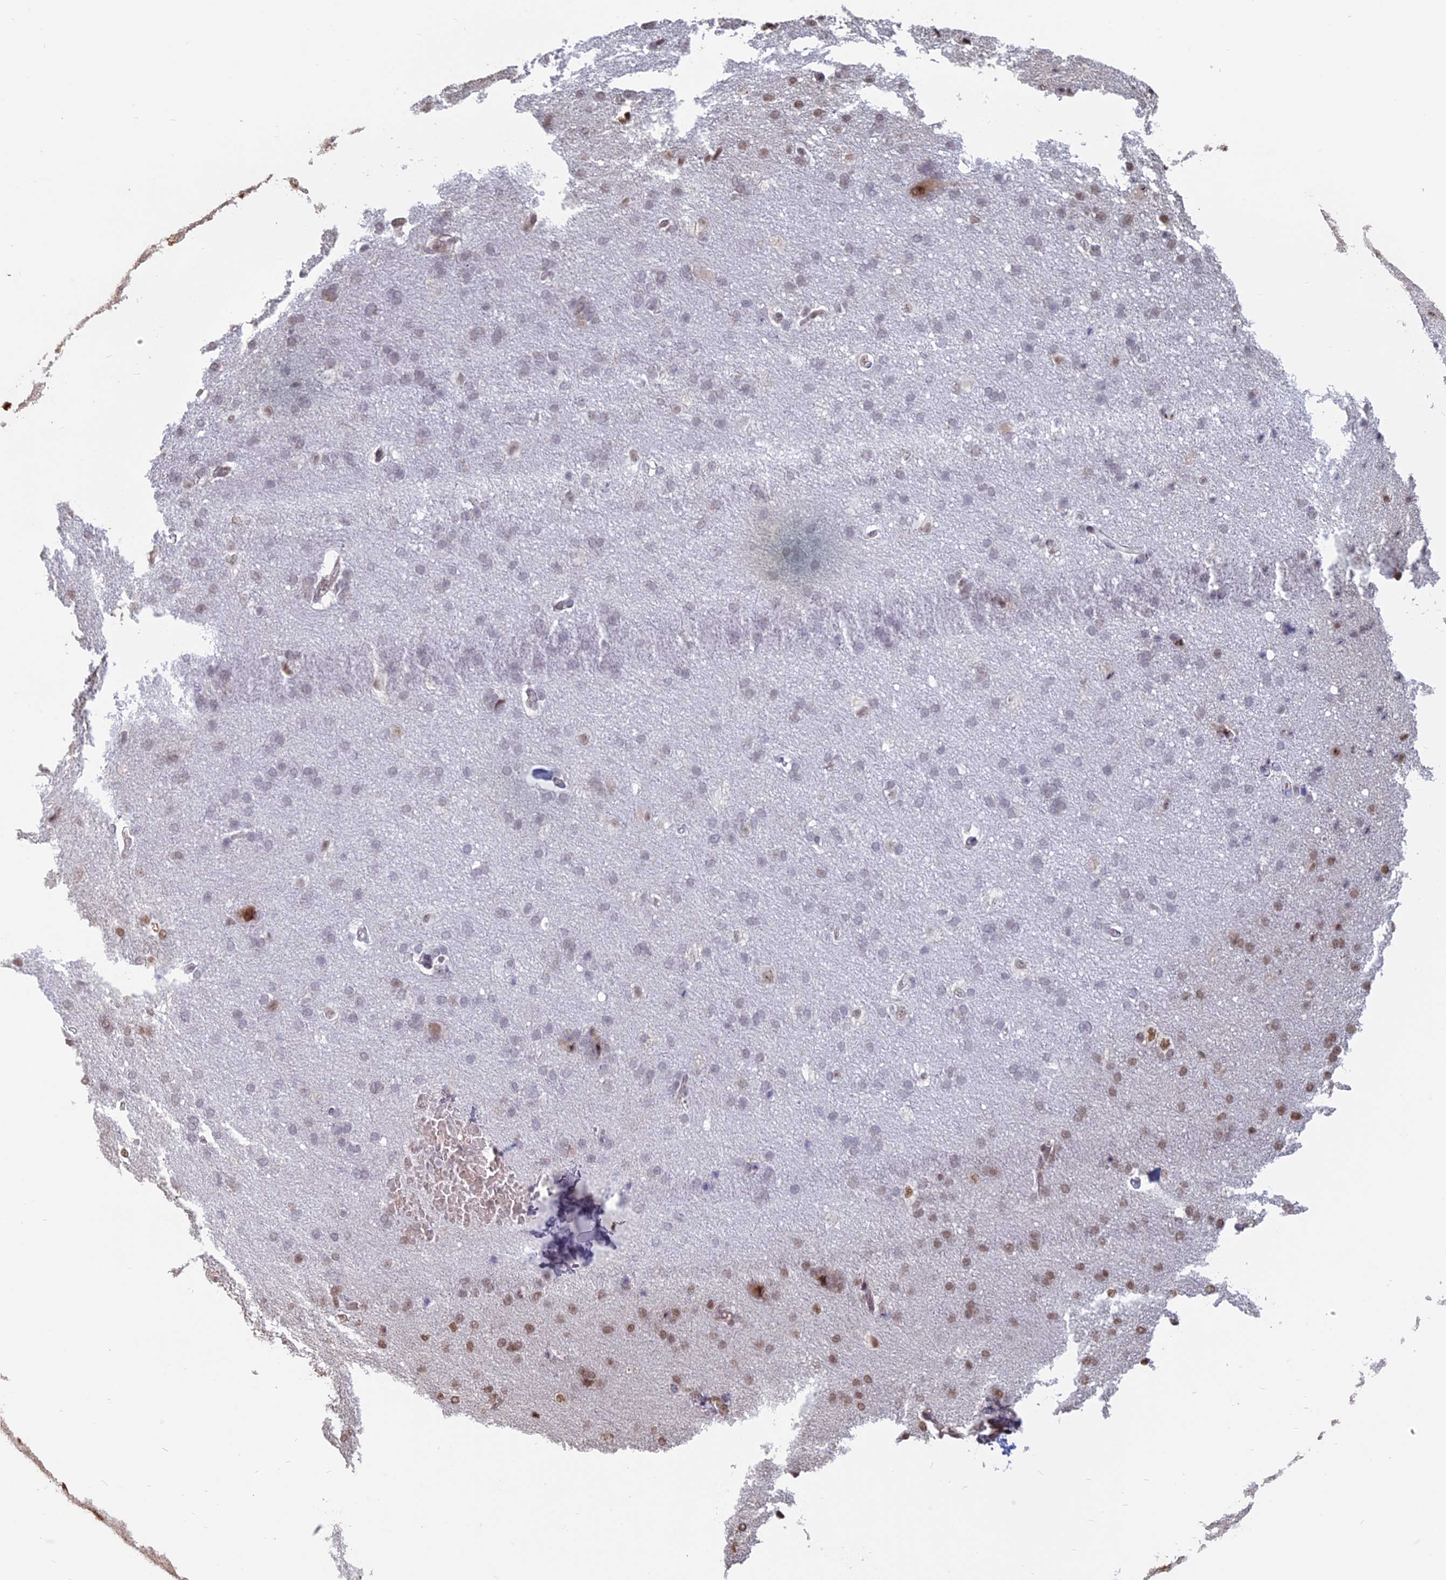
{"staining": {"intensity": "negative", "quantity": "none", "location": "none"}, "tissue": "cerebral cortex", "cell_type": "Endothelial cells", "image_type": "normal", "snomed": [{"axis": "morphology", "description": "Normal tissue, NOS"}, {"axis": "topography", "description": "Cerebral cortex"}], "caption": "An immunohistochemistry photomicrograph of unremarkable cerebral cortex is shown. There is no staining in endothelial cells of cerebral cortex.", "gene": "MFAP1", "patient": {"sex": "male", "age": 62}}